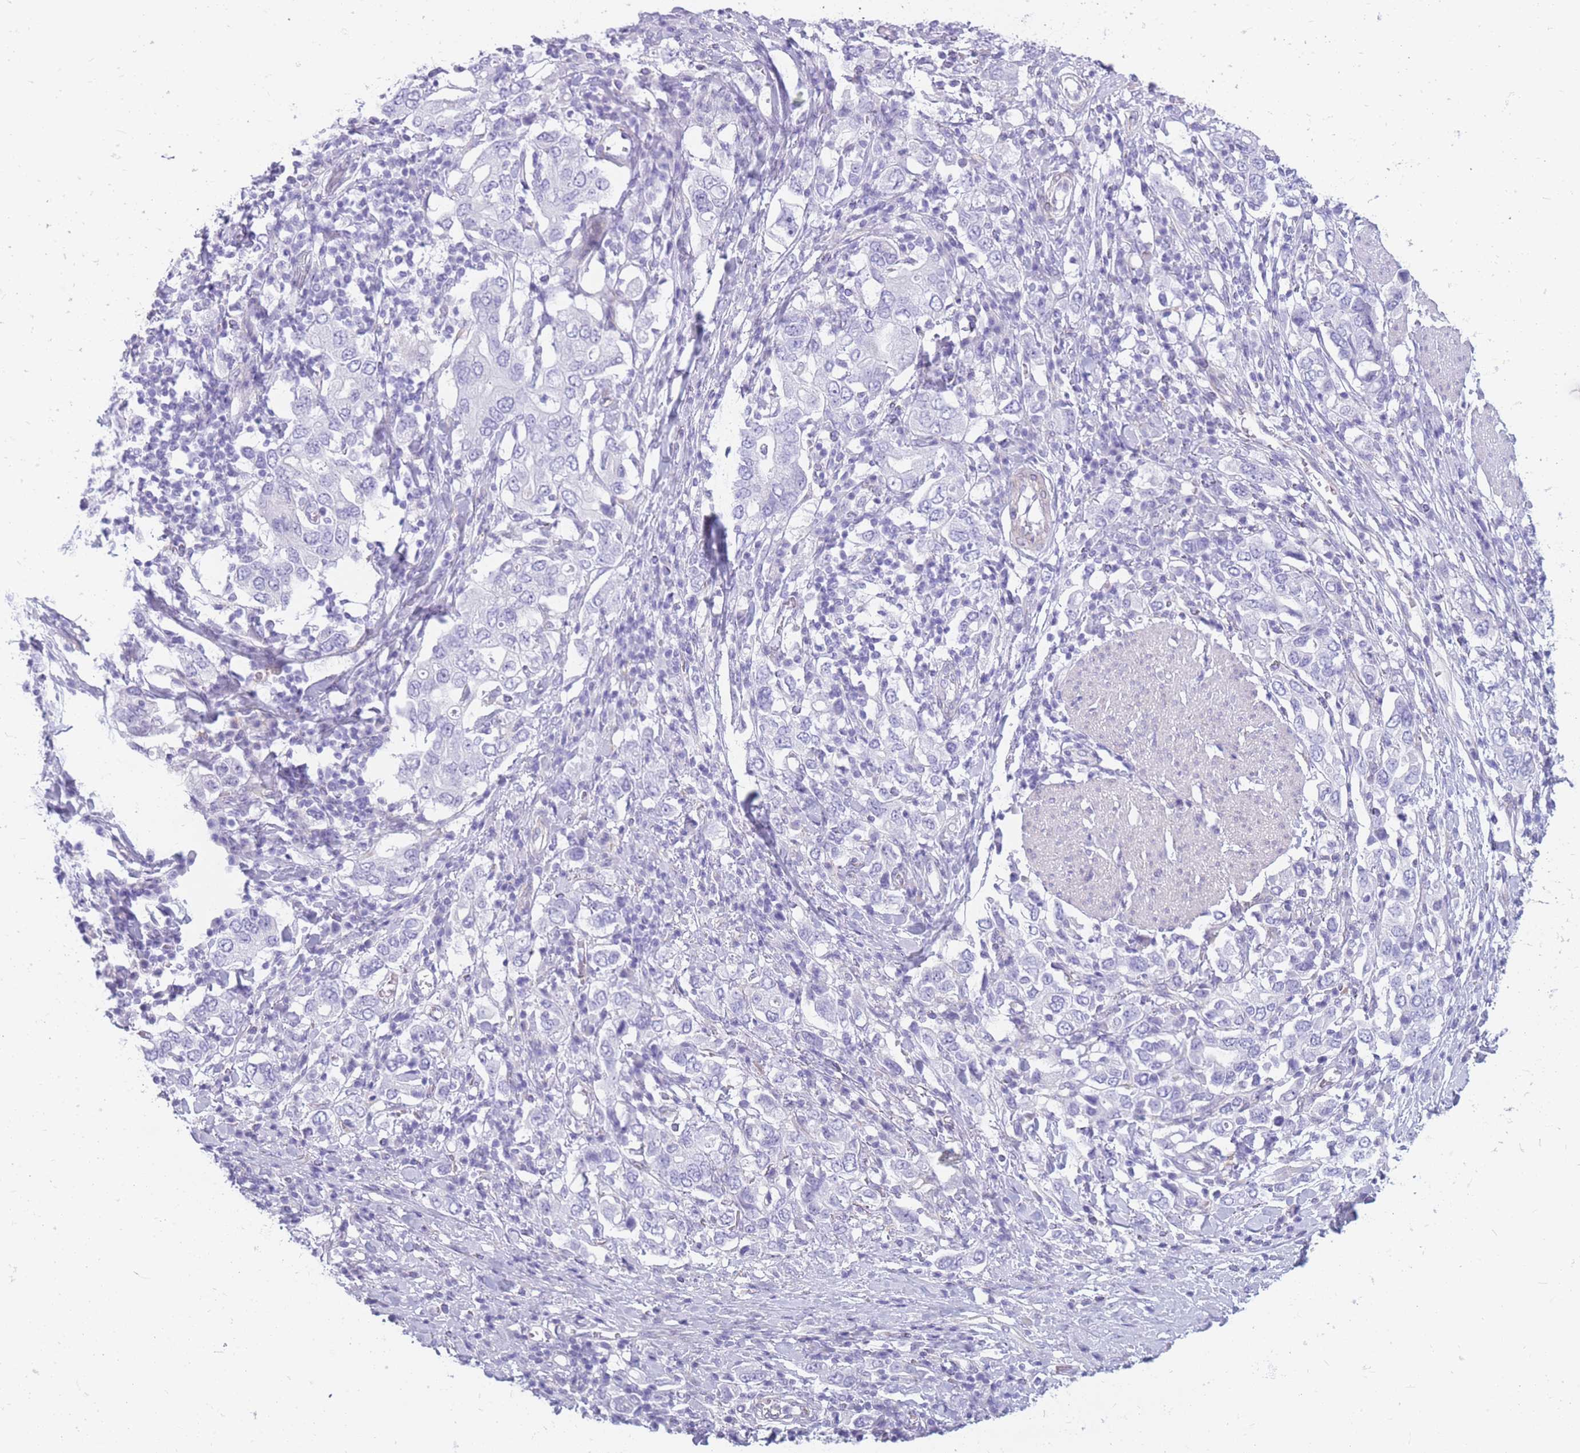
{"staining": {"intensity": "negative", "quantity": "none", "location": "none"}, "tissue": "stomach cancer", "cell_type": "Tumor cells", "image_type": "cancer", "snomed": [{"axis": "morphology", "description": "Adenocarcinoma, NOS"}, {"axis": "topography", "description": "Stomach, upper"}, {"axis": "topography", "description": "Stomach"}], "caption": "Immunohistochemical staining of human stomach cancer displays no significant expression in tumor cells. (IHC, brightfield microscopy, high magnification).", "gene": "MTSS2", "patient": {"sex": "male", "age": 62}}